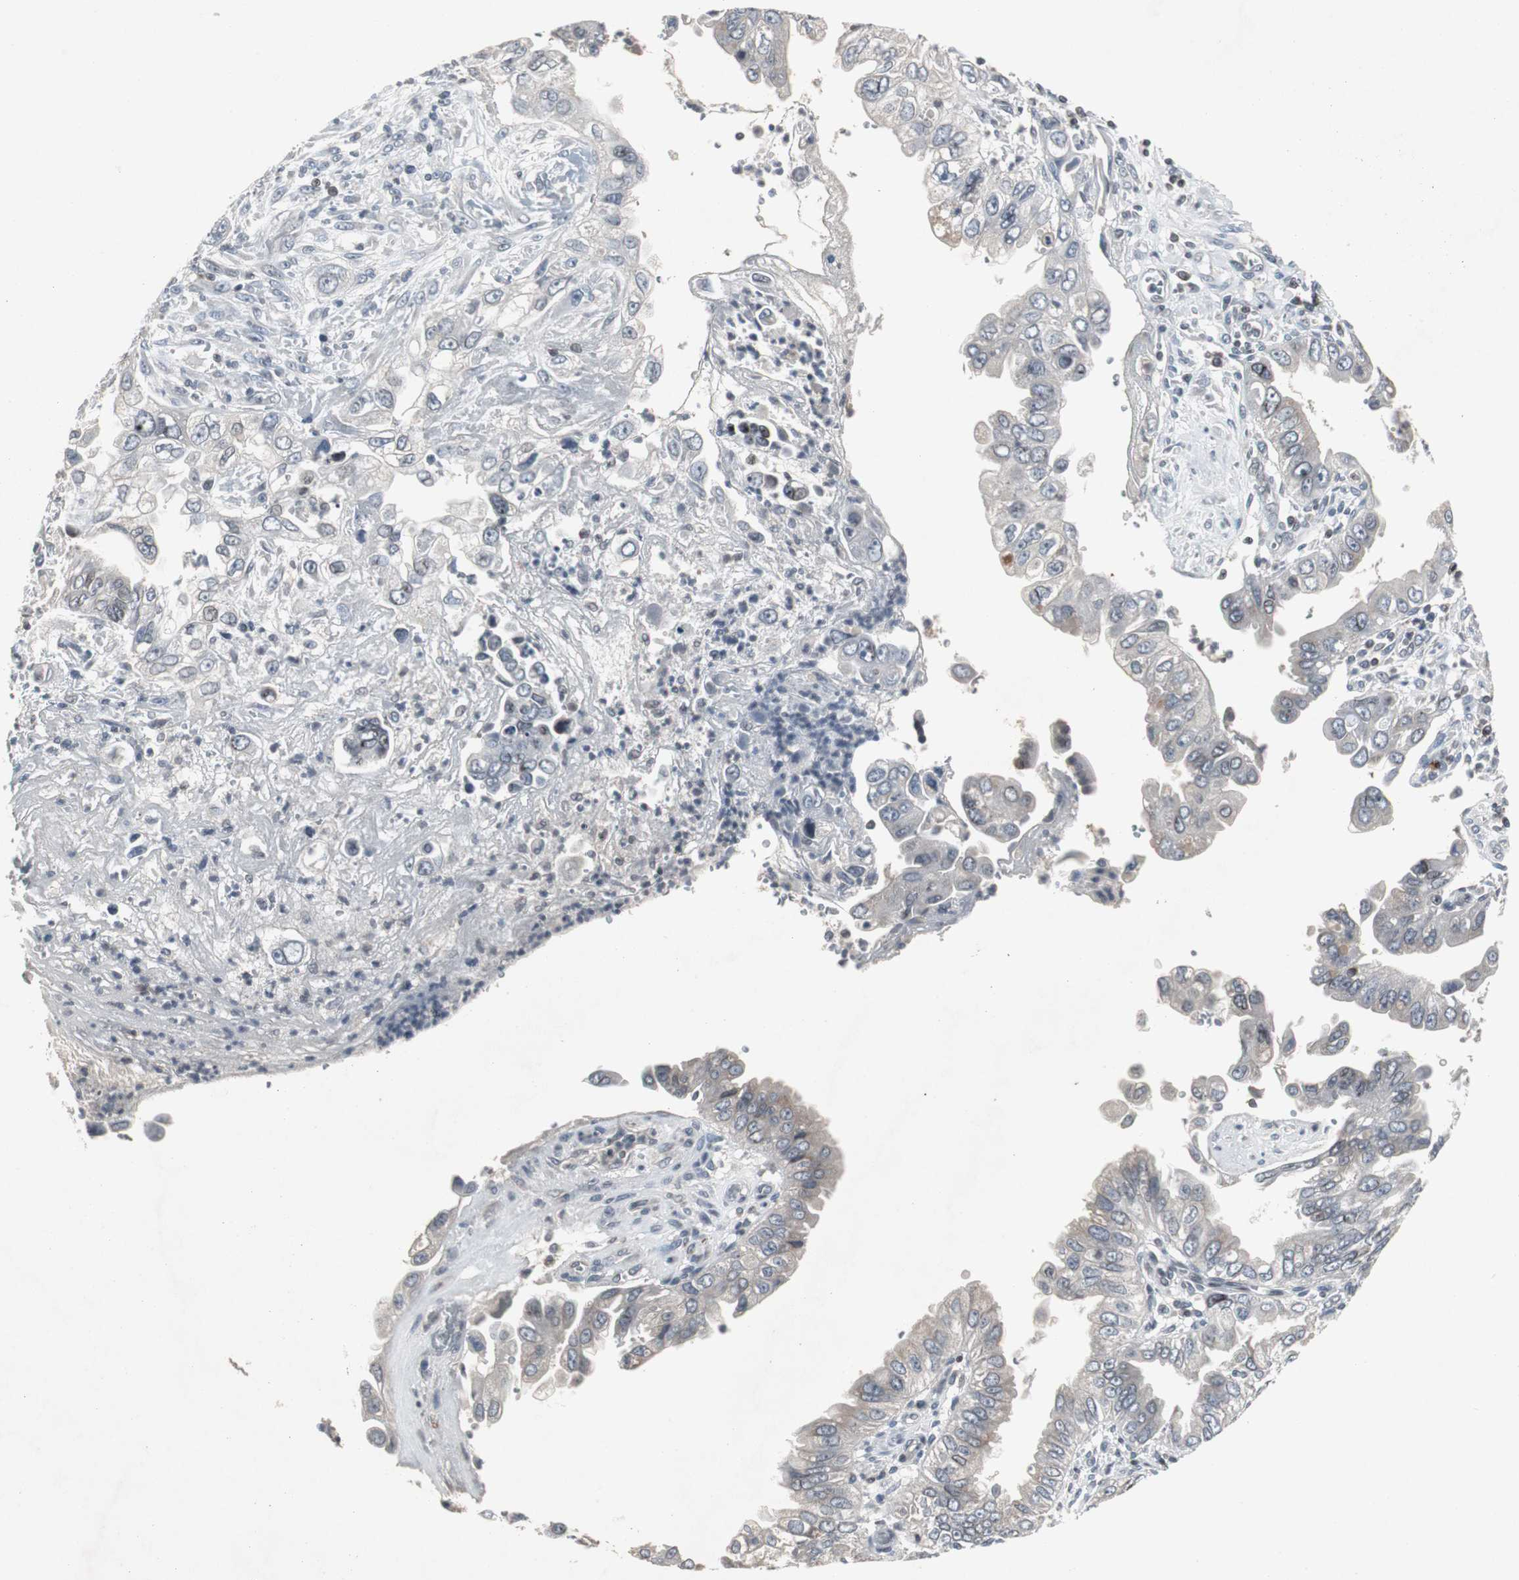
{"staining": {"intensity": "weak", "quantity": "<25%", "location": "cytoplasmic/membranous"}, "tissue": "pancreatic cancer", "cell_type": "Tumor cells", "image_type": "cancer", "snomed": [{"axis": "morphology", "description": "Normal tissue, NOS"}, {"axis": "topography", "description": "Lymph node"}], "caption": "There is no significant expression in tumor cells of pancreatic cancer. (DAB (3,3'-diaminobenzidine) immunohistochemistry (IHC), high magnification).", "gene": "ZNF396", "patient": {"sex": "male", "age": 50}}